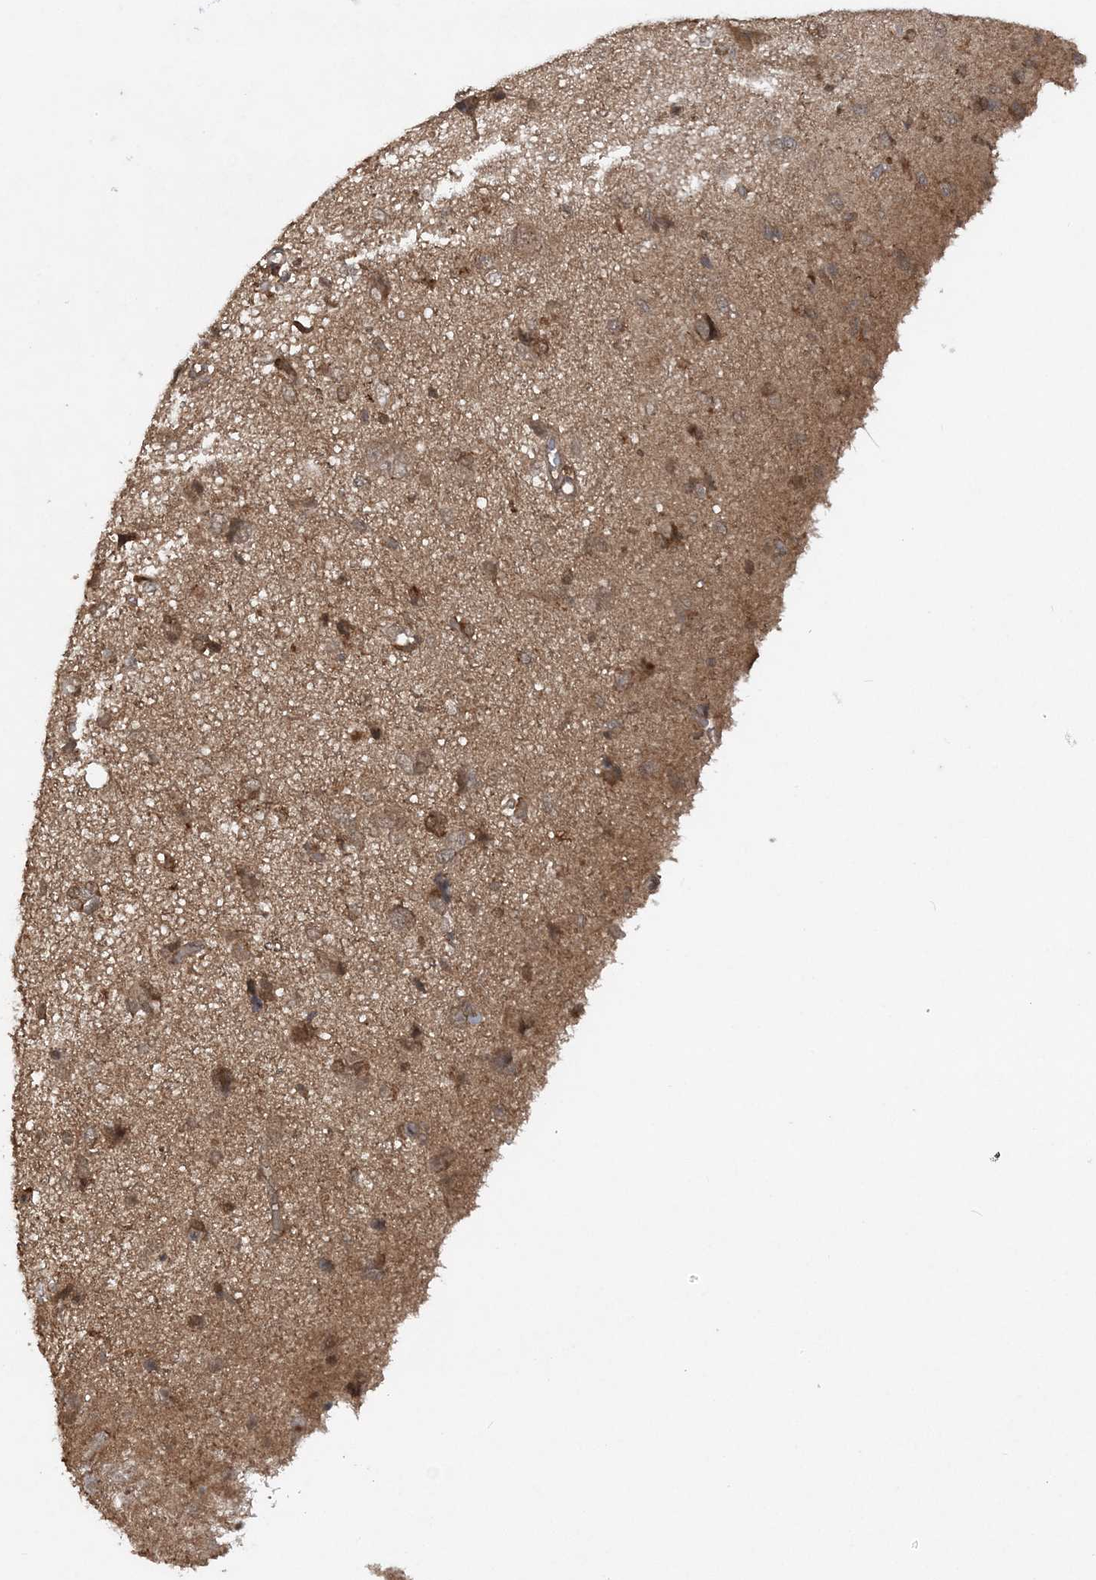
{"staining": {"intensity": "moderate", "quantity": "<25%", "location": "cytoplasmic/membranous,nuclear"}, "tissue": "glioma", "cell_type": "Tumor cells", "image_type": "cancer", "snomed": [{"axis": "morphology", "description": "Glioma, malignant, High grade"}, {"axis": "topography", "description": "Brain"}], "caption": "Glioma tissue demonstrates moderate cytoplasmic/membranous and nuclear expression in approximately <25% of tumor cells, visualized by immunohistochemistry.", "gene": "LACC1", "patient": {"sex": "female", "age": 59}}